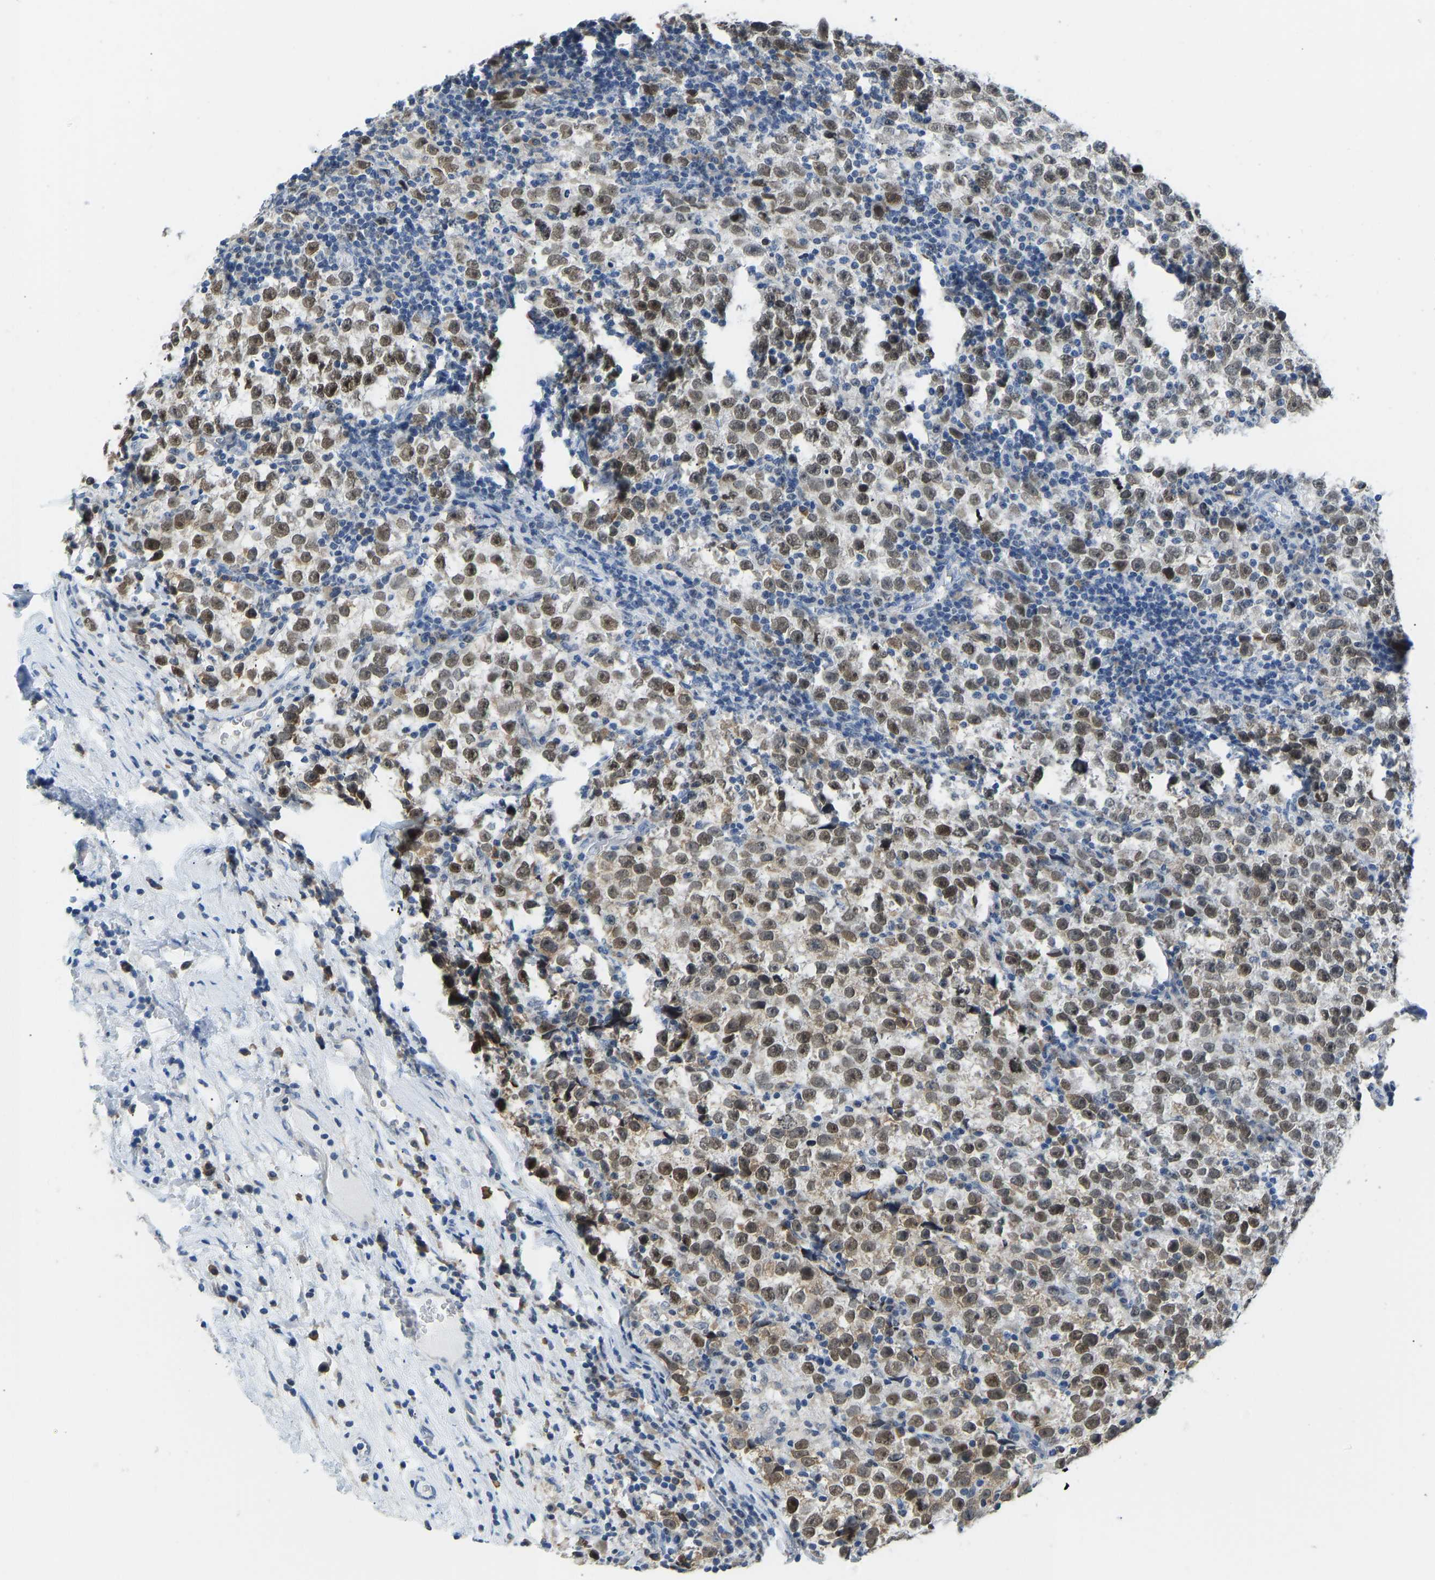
{"staining": {"intensity": "moderate", "quantity": ">75%", "location": "nuclear"}, "tissue": "testis cancer", "cell_type": "Tumor cells", "image_type": "cancer", "snomed": [{"axis": "morphology", "description": "Normal tissue, NOS"}, {"axis": "morphology", "description": "Seminoma, NOS"}, {"axis": "topography", "description": "Testis"}], "caption": "The photomicrograph reveals a brown stain indicating the presence of a protein in the nuclear of tumor cells in testis seminoma. The protein of interest is stained brown, and the nuclei are stained in blue (DAB (3,3'-diaminobenzidine) IHC with brightfield microscopy, high magnification).", "gene": "VRK1", "patient": {"sex": "male", "age": 43}}